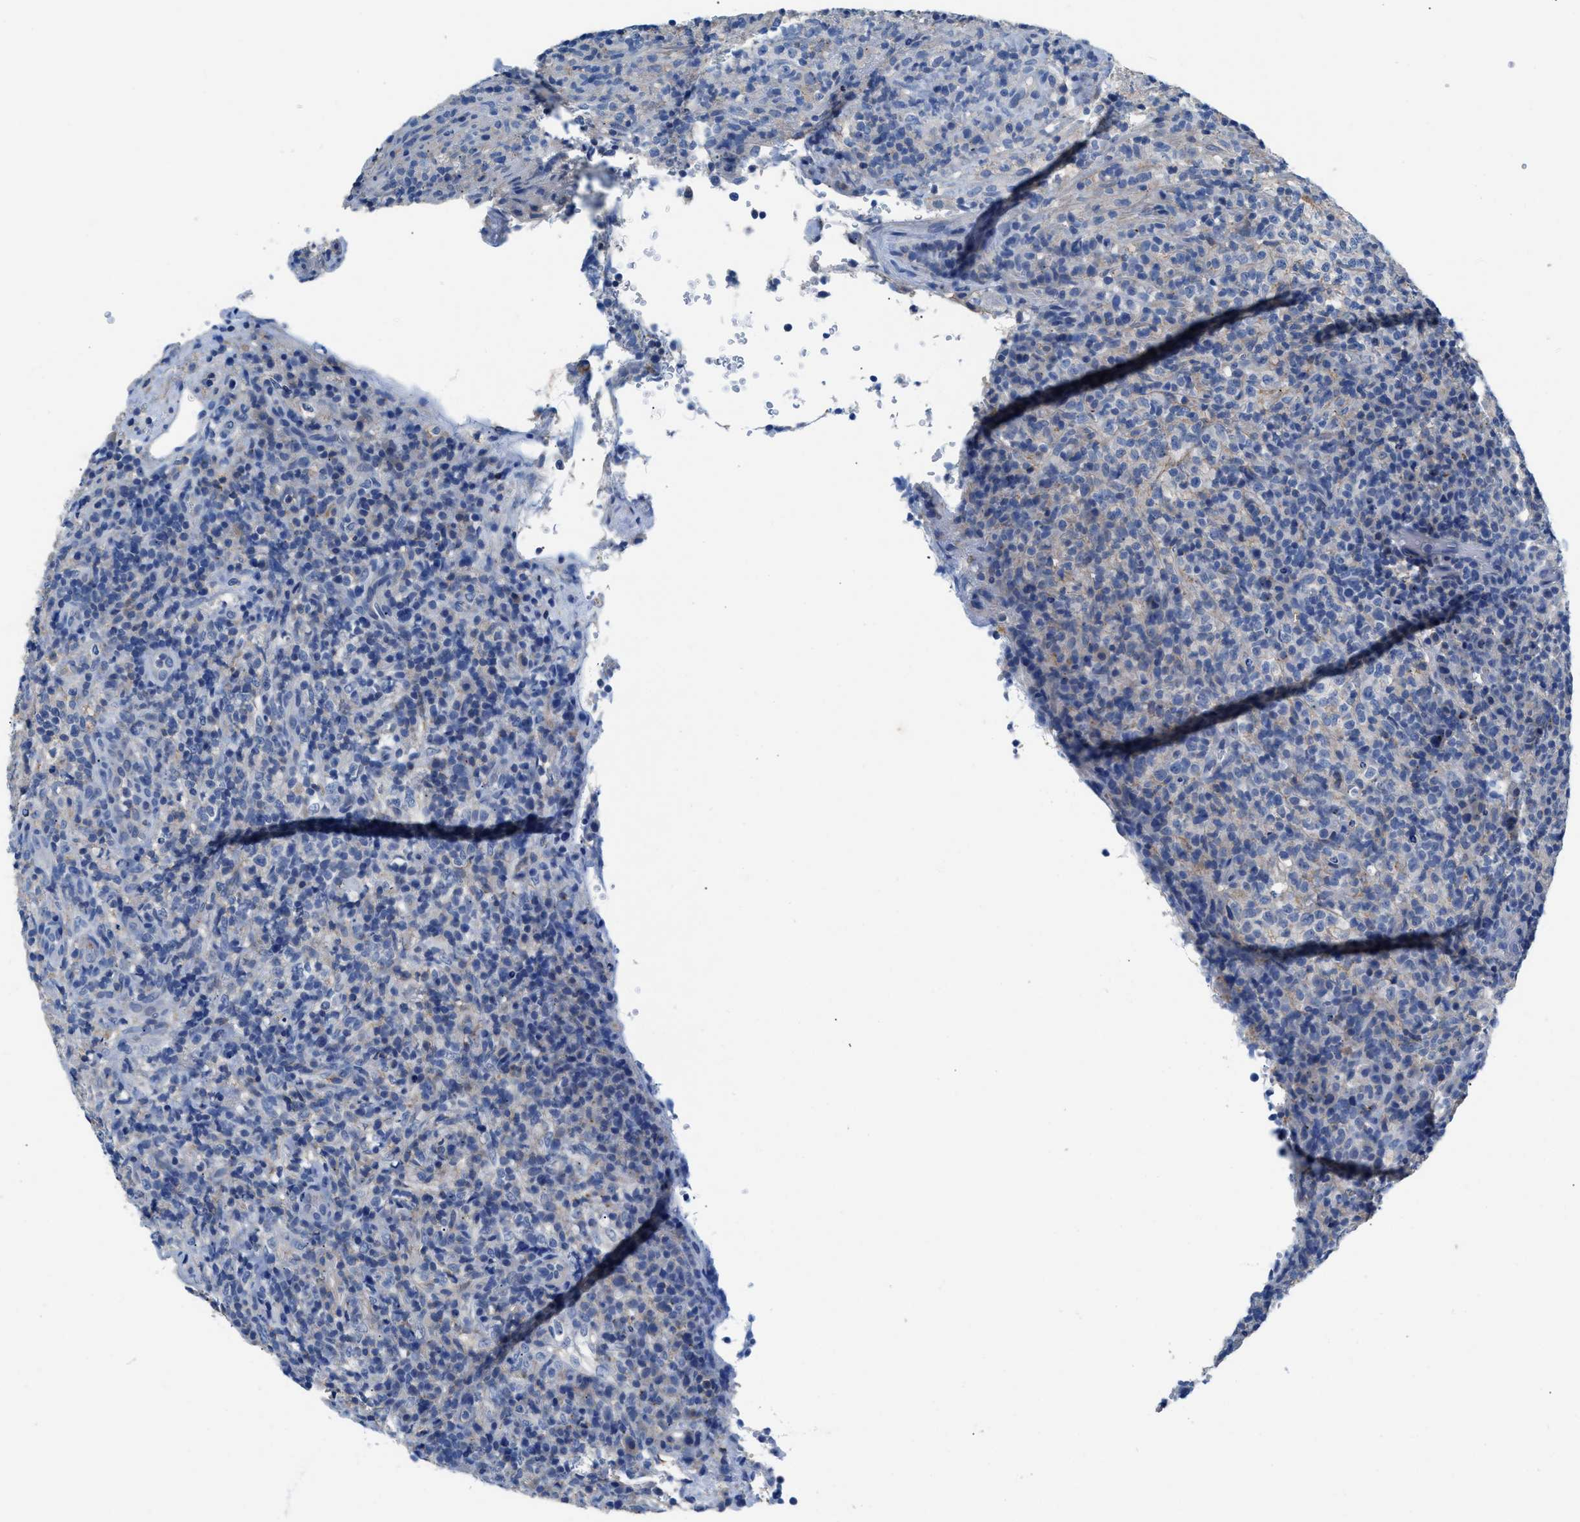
{"staining": {"intensity": "negative", "quantity": "none", "location": "none"}, "tissue": "lymphoma", "cell_type": "Tumor cells", "image_type": "cancer", "snomed": [{"axis": "morphology", "description": "Malignant lymphoma, non-Hodgkin's type, High grade"}, {"axis": "topography", "description": "Lymph node"}], "caption": "Immunohistochemistry (IHC) of human lymphoma displays no expression in tumor cells. Brightfield microscopy of immunohistochemistry (IHC) stained with DAB (3,3'-diaminobenzidine) (brown) and hematoxylin (blue), captured at high magnification.", "gene": "SLC10A6", "patient": {"sex": "female", "age": 76}}